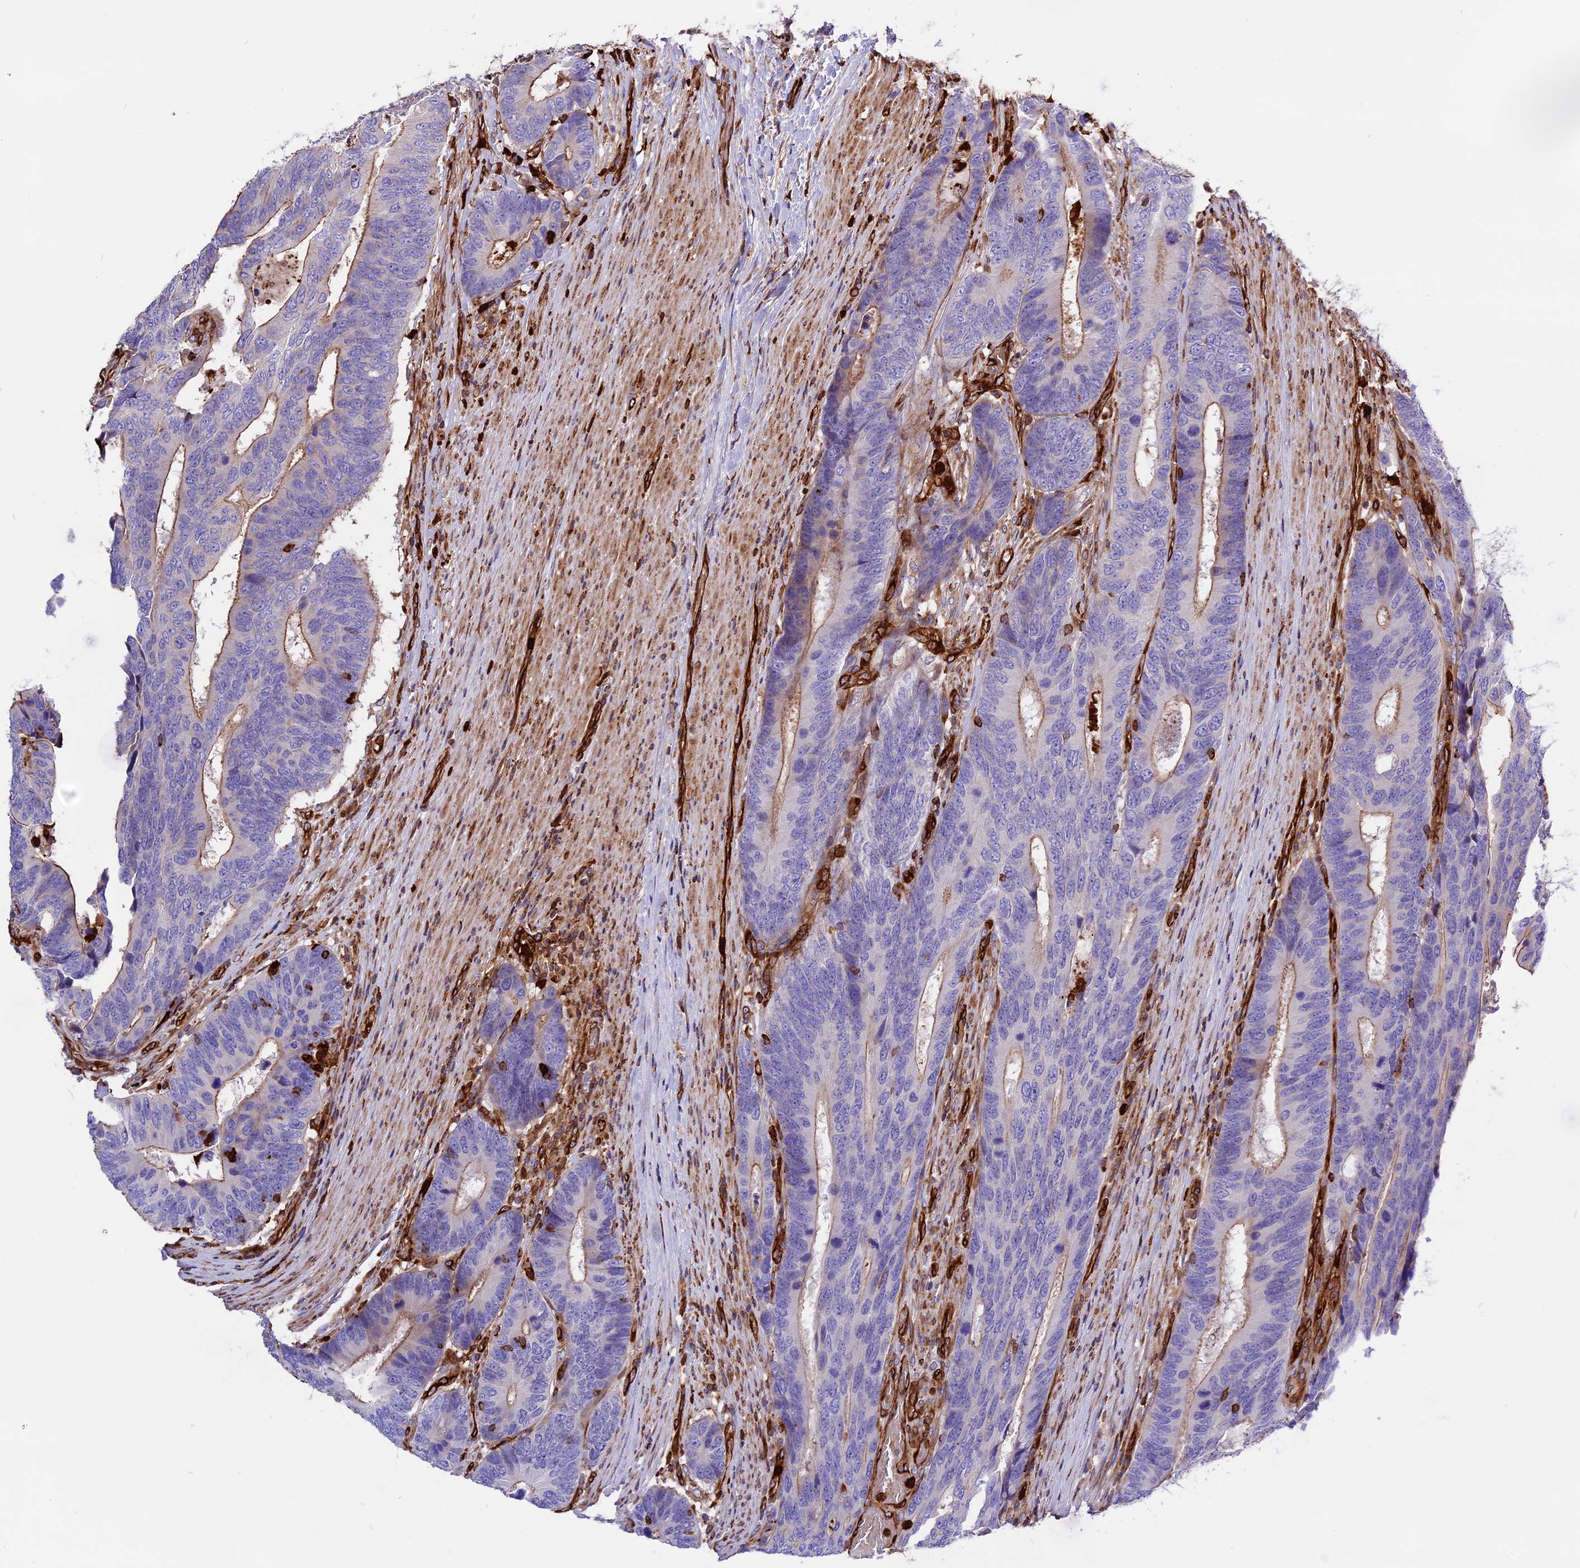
{"staining": {"intensity": "negative", "quantity": "none", "location": "none"}, "tissue": "colorectal cancer", "cell_type": "Tumor cells", "image_type": "cancer", "snomed": [{"axis": "morphology", "description": "Adenocarcinoma, NOS"}, {"axis": "topography", "description": "Colon"}], "caption": "This image is of colorectal cancer (adenocarcinoma) stained with immunohistochemistry (IHC) to label a protein in brown with the nuclei are counter-stained blue. There is no positivity in tumor cells. (DAB immunohistochemistry visualized using brightfield microscopy, high magnification).", "gene": "CD99L2", "patient": {"sex": "male", "age": 87}}